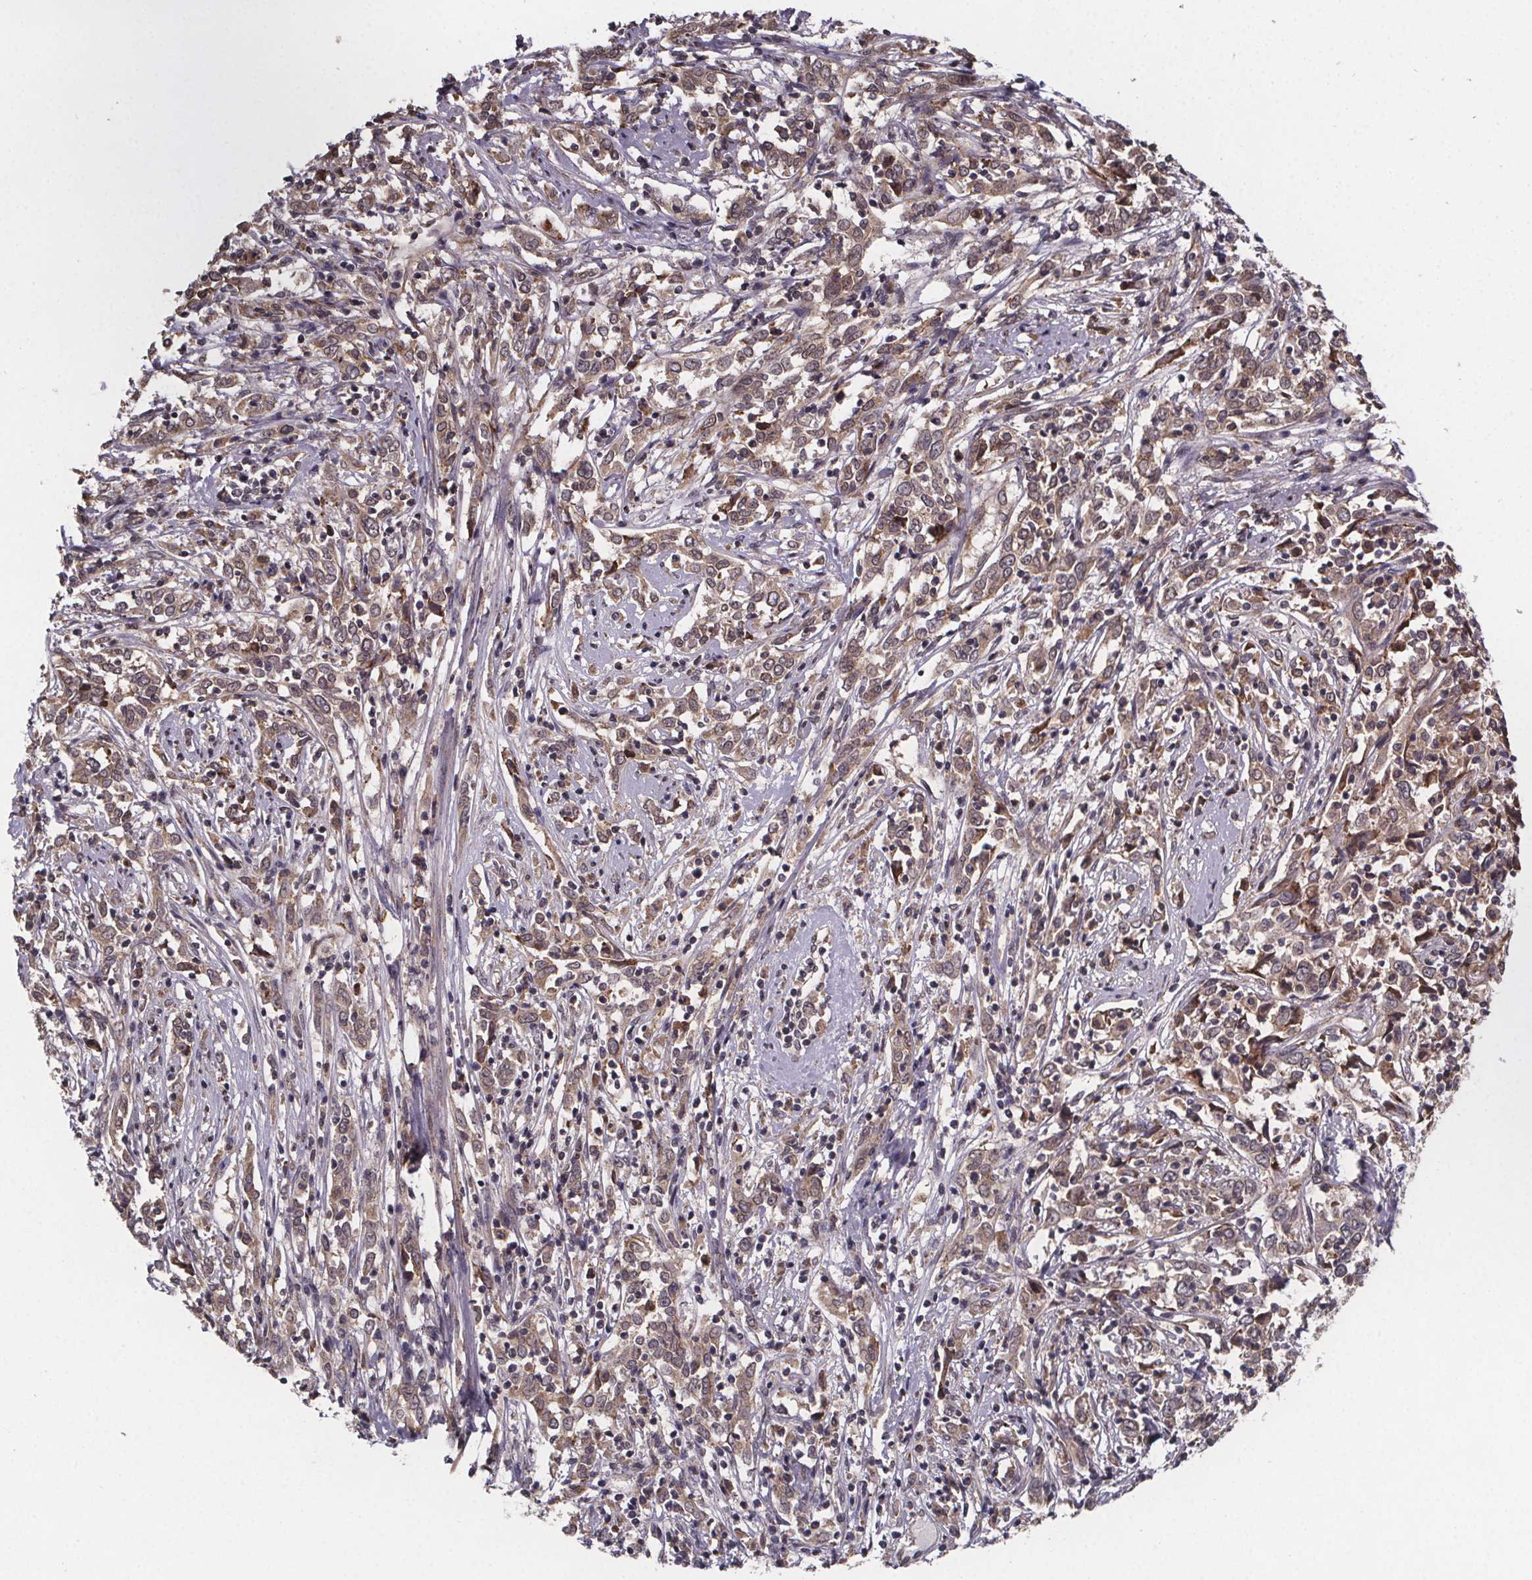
{"staining": {"intensity": "moderate", "quantity": ">75%", "location": "cytoplasmic/membranous"}, "tissue": "cervical cancer", "cell_type": "Tumor cells", "image_type": "cancer", "snomed": [{"axis": "morphology", "description": "Adenocarcinoma, NOS"}, {"axis": "topography", "description": "Cervix"}], "caption": "High-magnification brightfield microscopy of adenocarcinoma (cervical) stained with DAB (3,3'-diaminobenzidine) (brown) and counterstained with hematoxylin (blue). tumor cells exhibit moderate cytoplasmic/membranous staining is present in approximately>75% of cells.", "gene": "SAT1", "patient": {"sex": "female", "age": 40}}